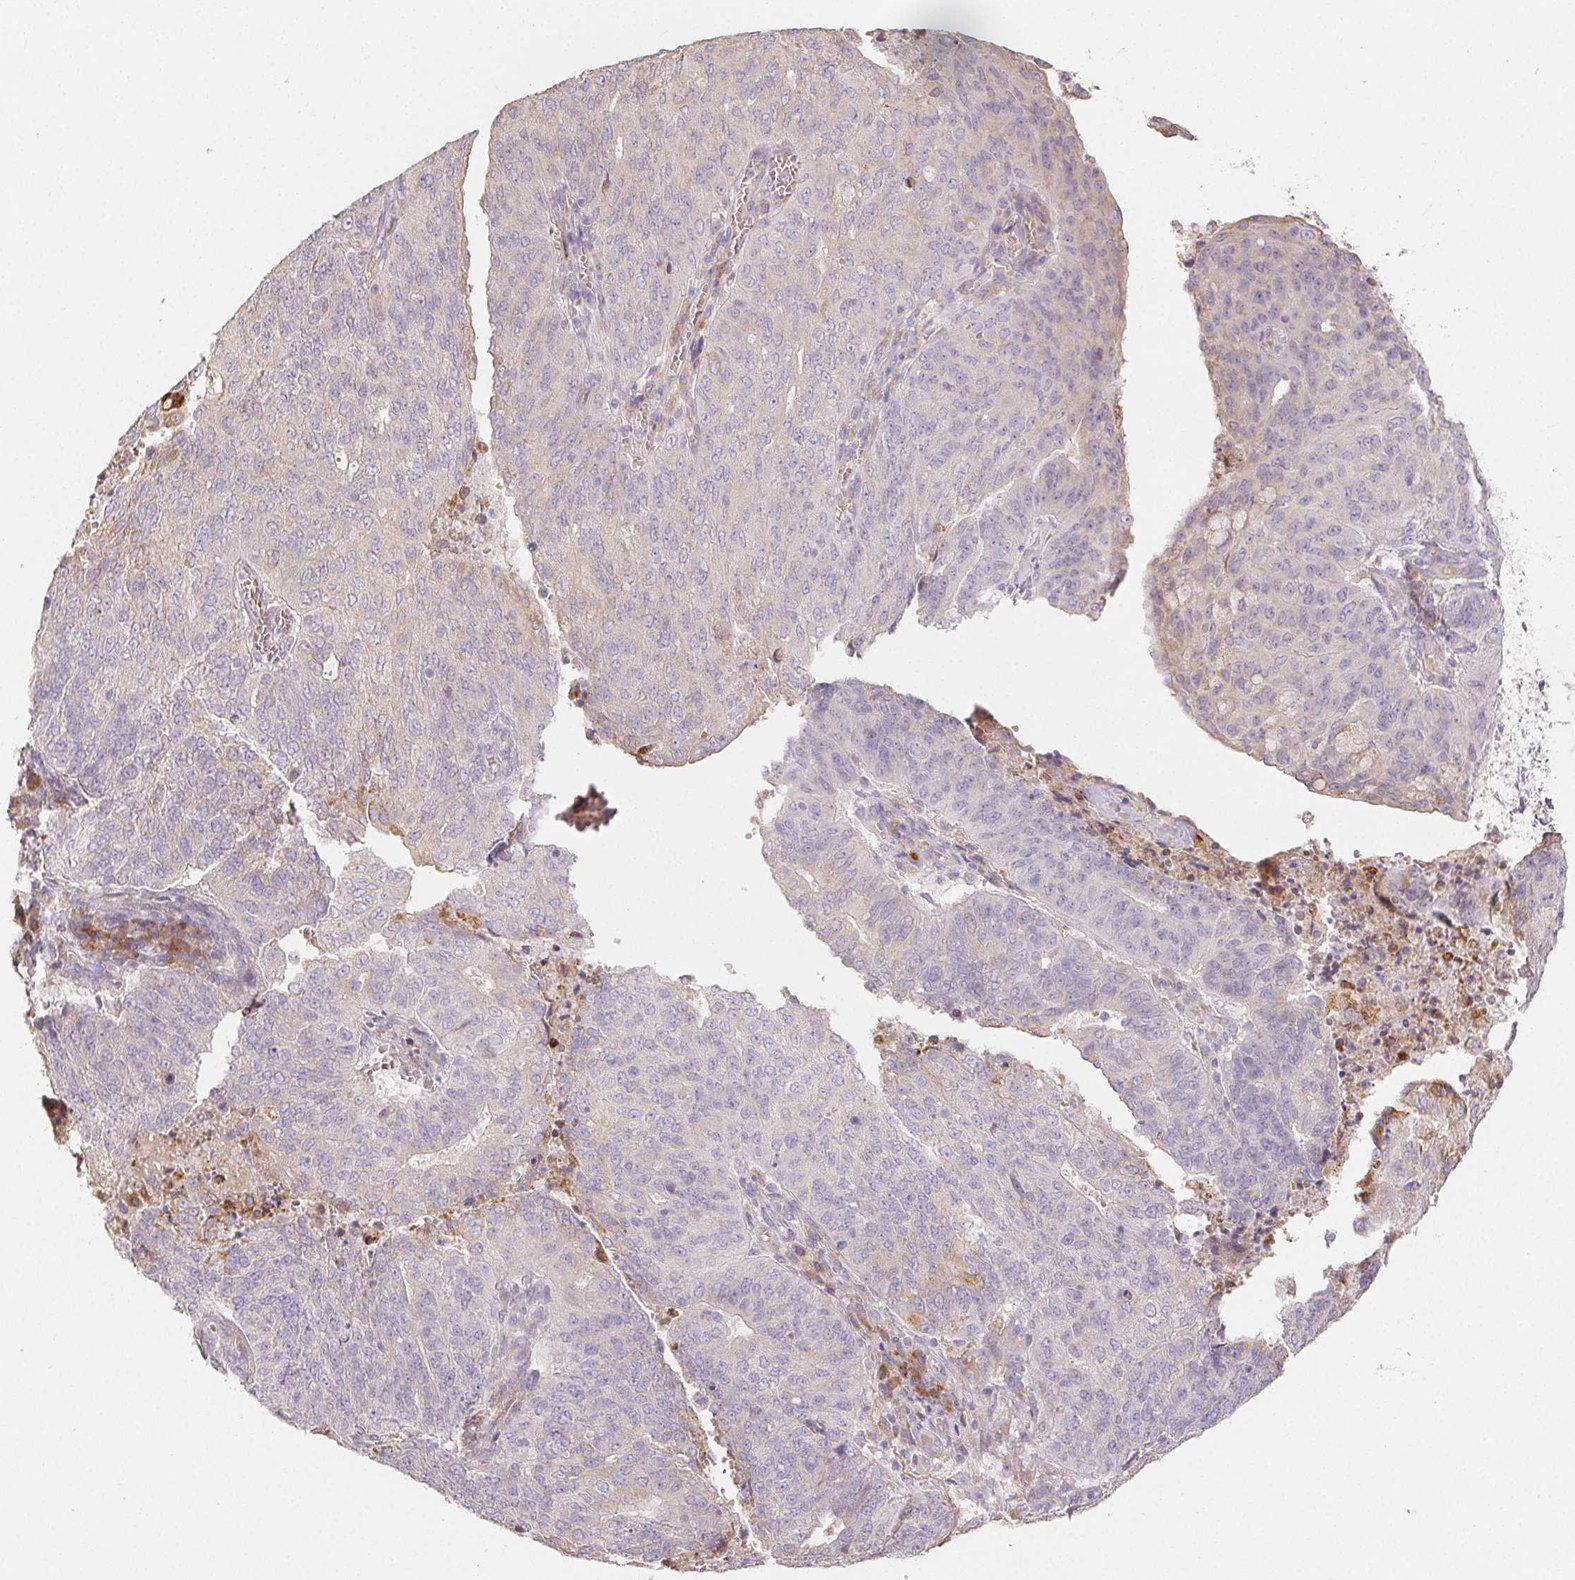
{"staining": {"intensity": "negative", "quantity": "none", "location": "none"}, "tissue": "endometrial cancer", "cell_type": "Tumor cells", "image_type": "cancer", "snomed": [{"axis": "morphology", "description": "Adenocarcinoma, NOS"}, {"axis": "topography", "description": "Endometrium"}], "caption": "High magnification brightfield microscopy of endometrial cancer (adenocarcinoma) stained with DAB (3,3'-diaminobenzidine) (brown) and counterstained with hematoxylin (blue): tumor cells show no significant positivity.", "gene": "ACVR1B", "patient": {"sex": "female", "age": 82}}